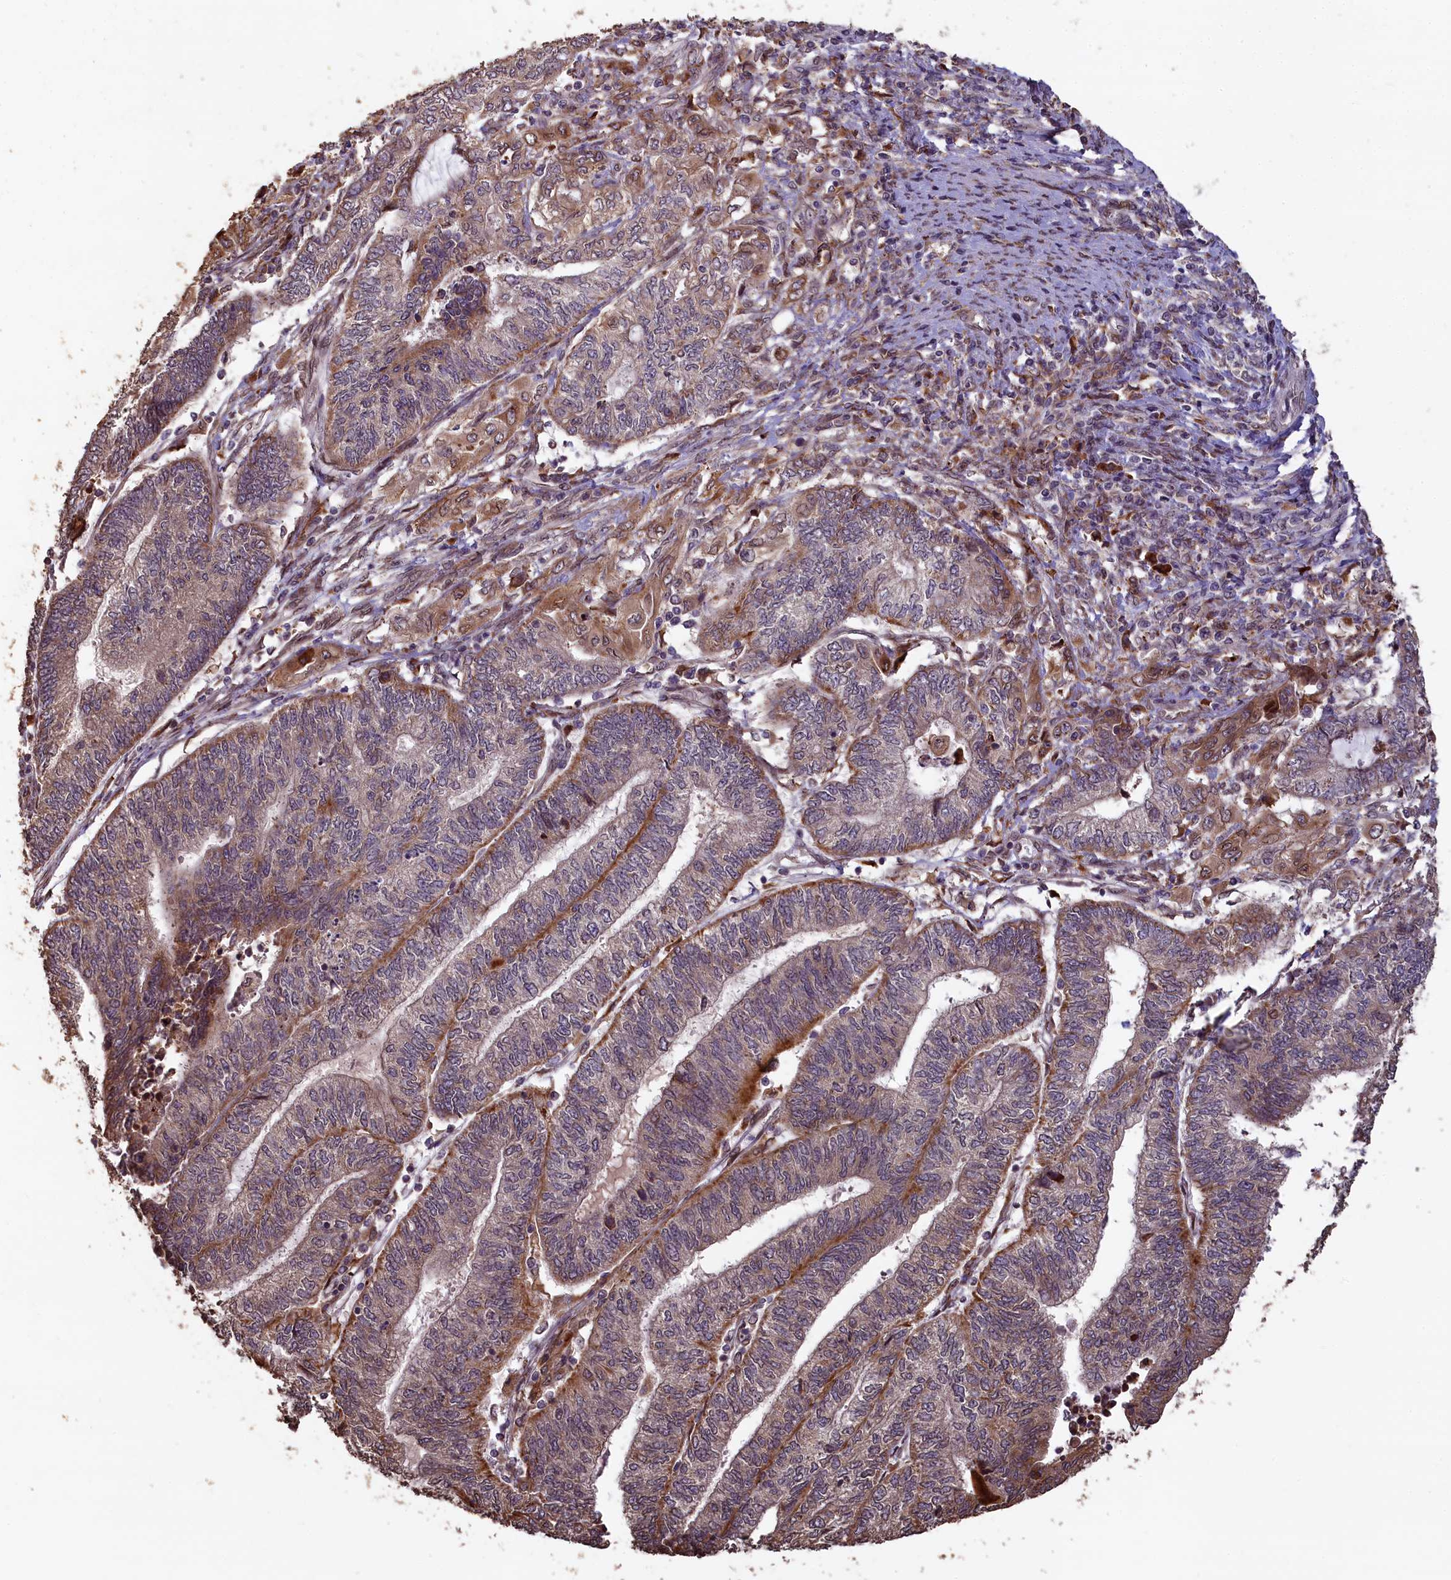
{"staining": {"intensity": "moderate", "quantity": "25%-75%", "location": "cytoplasmic/membranous"}, "tissue": "endometrial cancer", "cell_type": "Tumor cells", "image_type": "cancer", "snomed": [{"axis": "morphology", "description": "Adenocarcinoma, NOS"}, {"axis": "topography", "description": "Uterus"}, {"axis": "topography", "description": "Endometrium"}], "caption": "Moderate cytoplasmic/membranous protein staining is seen in approximately 25%-75% of tumor cells in endometrial cancer.", "gene": "SLC38A7", "patient": {"sex": "female", "age": 70}}